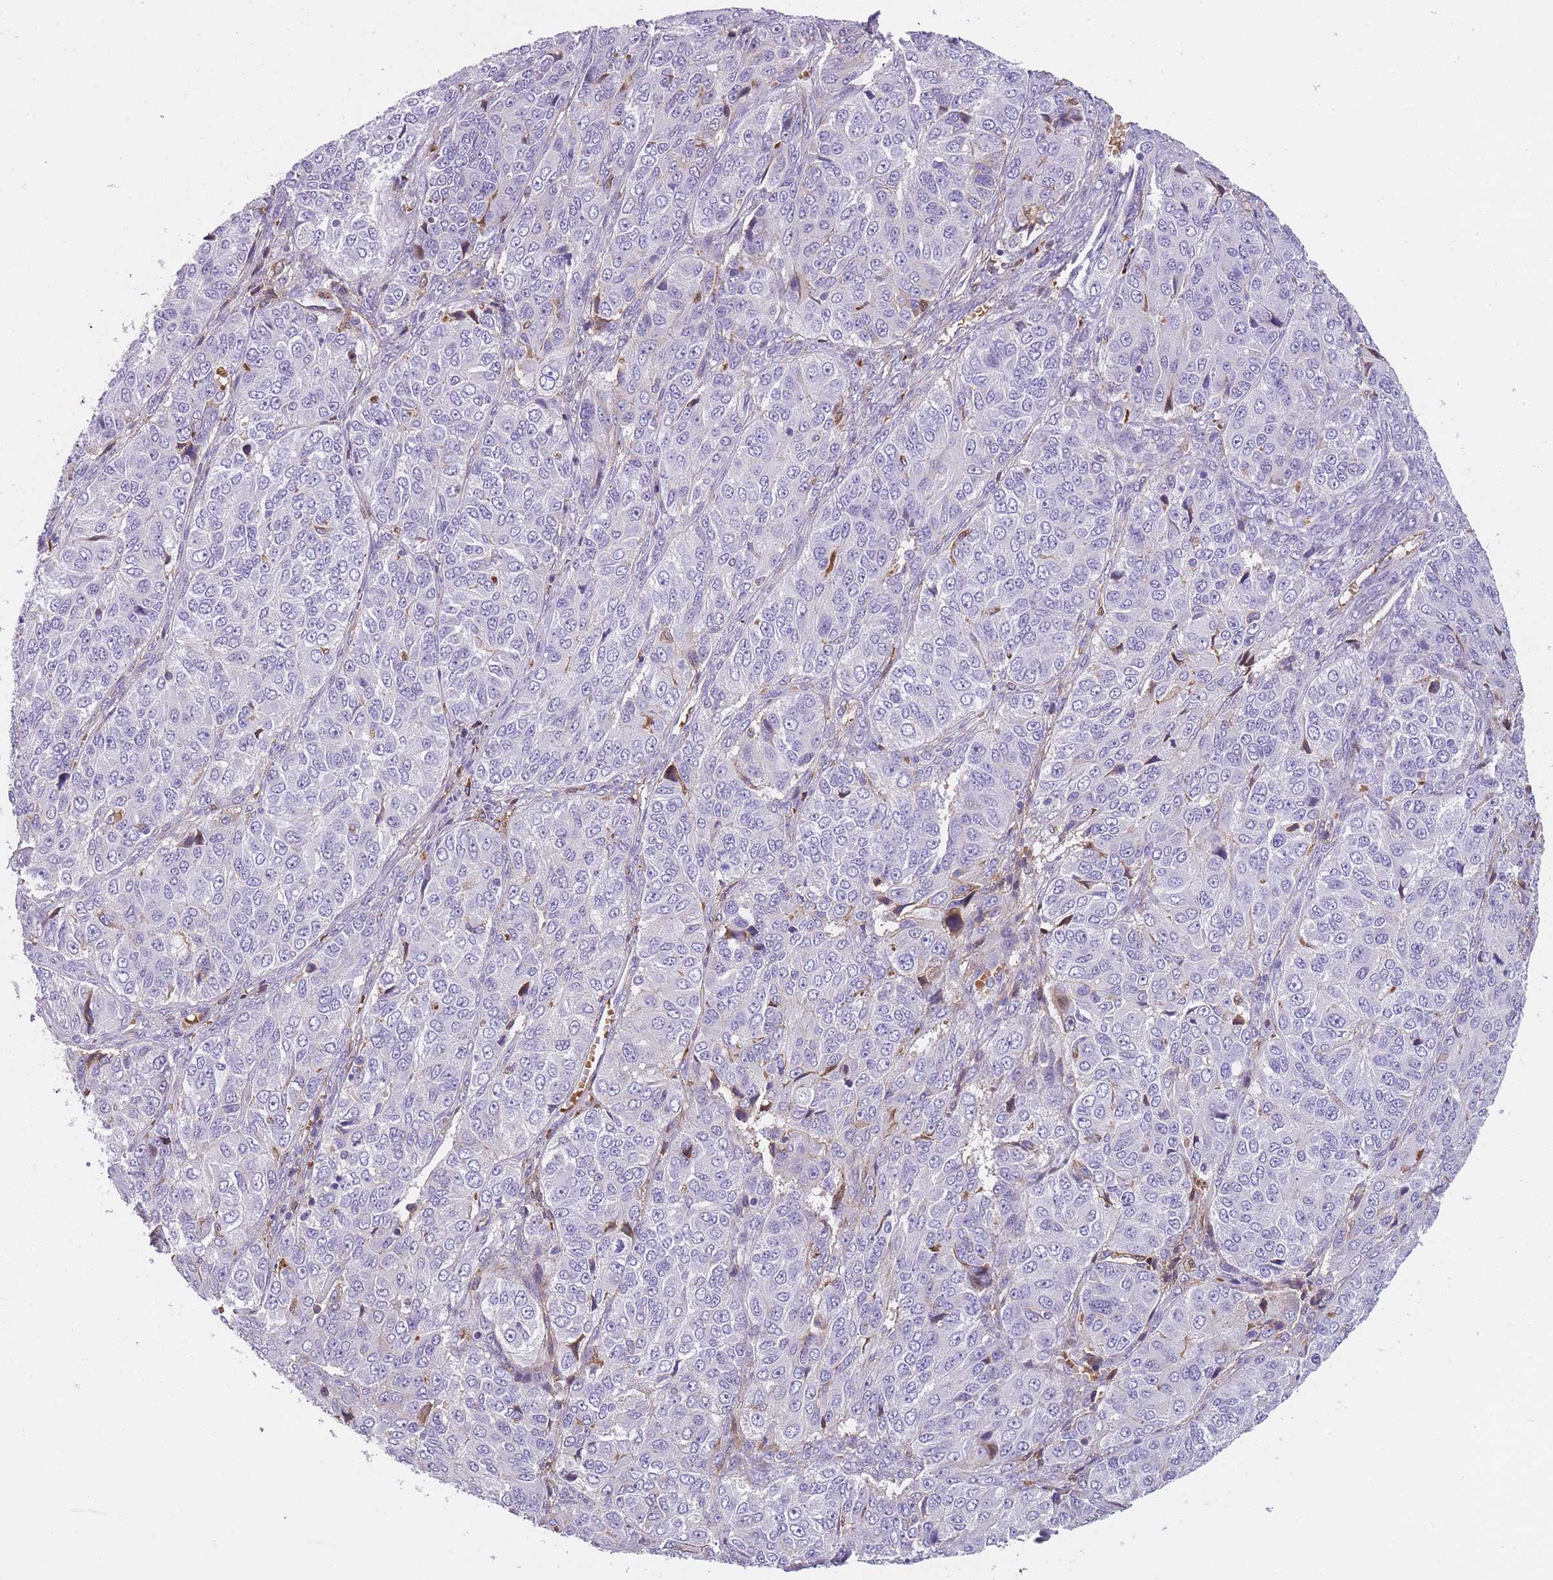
{"staining": {"intensity": "negative", "quantity": "none", "location": "none"}, "tissue": "ovarian cancer", "cell_type": "Tumor cells", "image_type": "cancer", "snomed": [{"axis": "morphology", "description": "Carcinoma, endometroid"}, {"axis": "topography", "description": "Ovary"}], "caption": "The image exhibits no staining of tumor cells in ovarian endometroid carcinoma. (DAB (3,3'-diaminobenzidine) IHC, high magnification).", "gene": "GNAT1", "patient": {"sex": "female", "age": 51}}